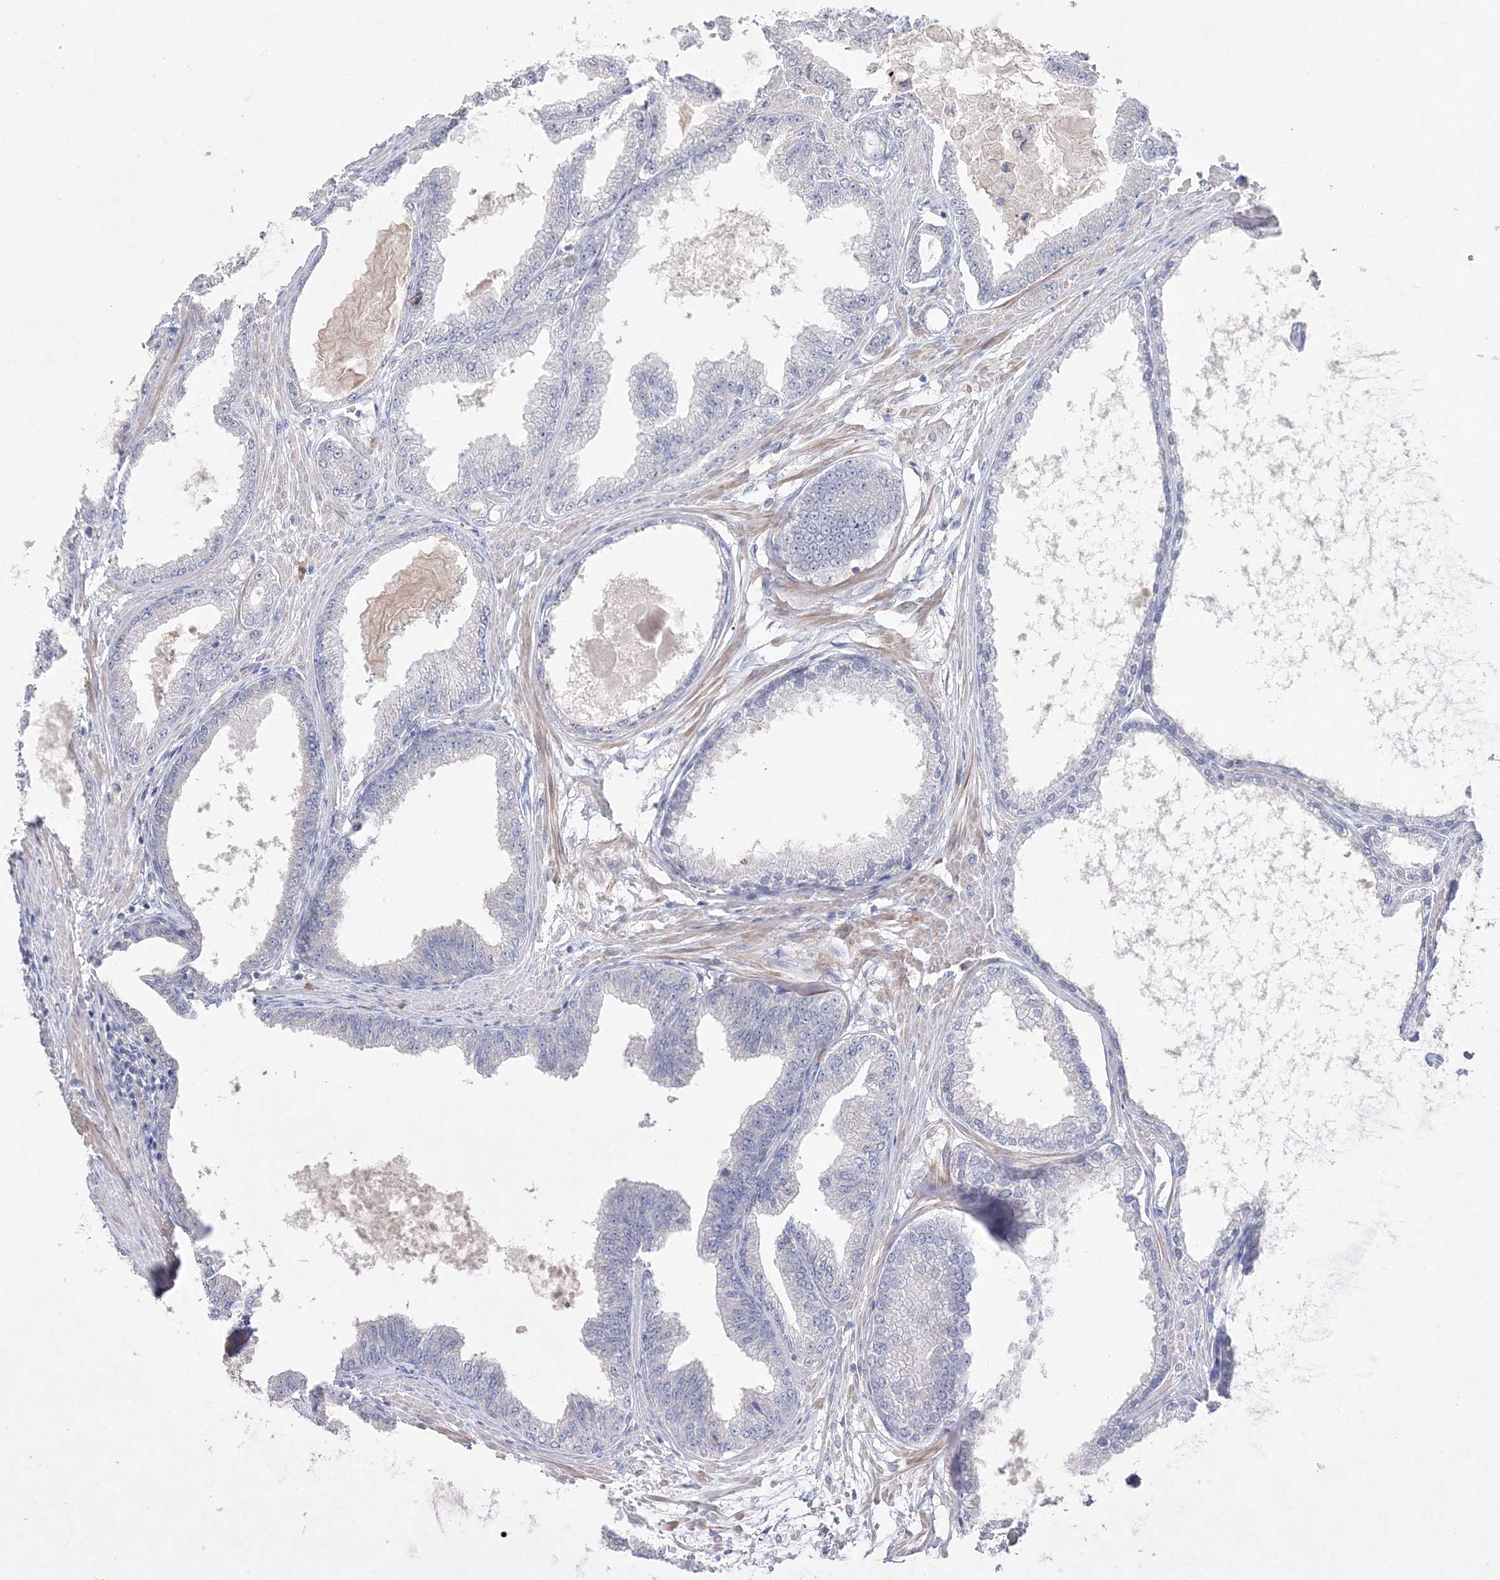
{"staining": {"intensity": "negative", "quantity": "none", "location": "none"}, "tissue": "prostate cancer", "cell_type": "Tumor cells", "image_type": "cancer", "snomed": [{"axis": "morphology", "description": "Adenocarcinoma, Low grade"}, {"axis": "topography", "description": "Prostate"}], "caption": "The photomicrograph displays no significant expression in tumor cells of low-grade adenocarcinoma (prostate).", "gene": "SH3BP4", "patient": {"sex": "male", "age": 63}}